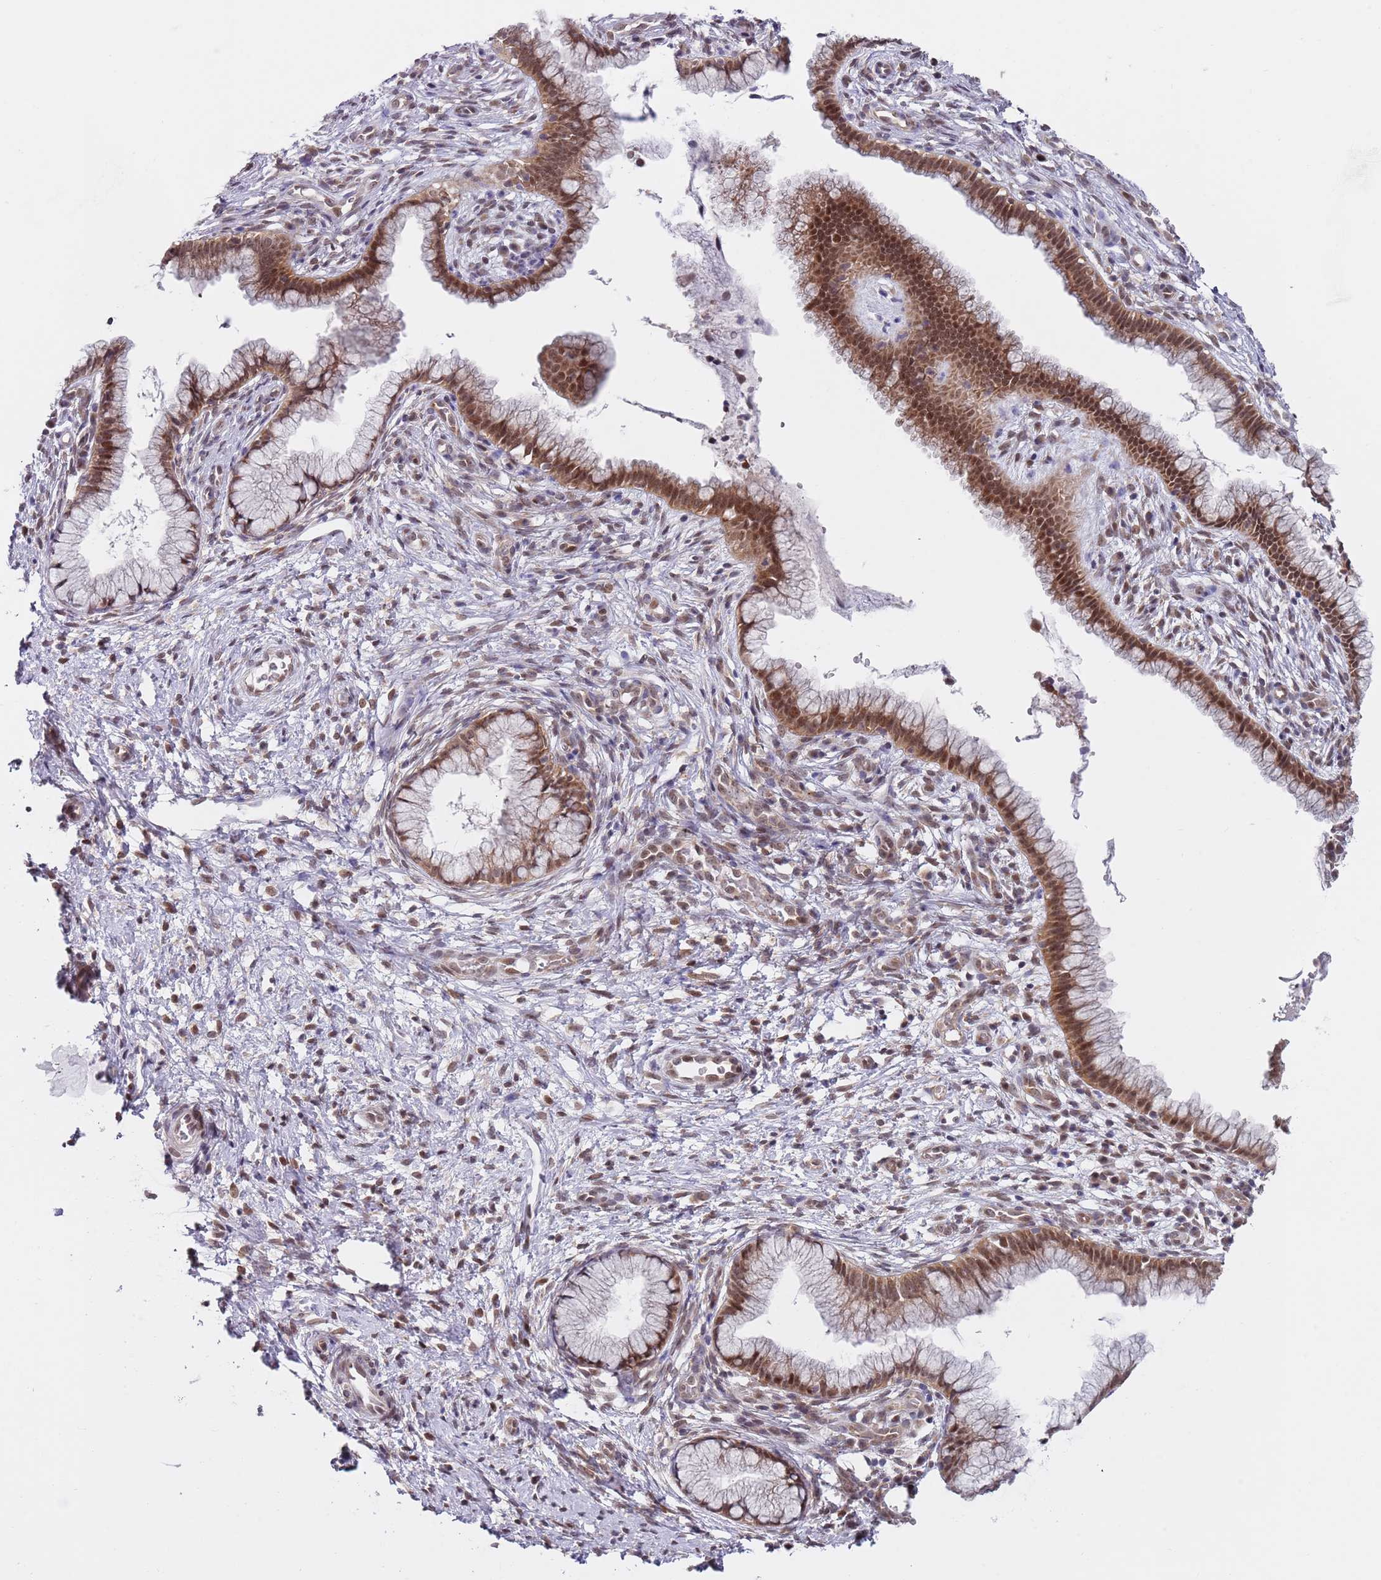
{"staining": {"intensity": "moderate", "quantity": ">75%", "location": "cytoplasmic/membranous,nuclear"}, "tissue": "cervix", "cell_type": "Glandular cells", "image_type": "normal", "snomed": [{"axis": "morphology", "description": "Normal tissue, NOS"}, {"axis": "topography", "description": "Cervix"}], "caption": "Moderate cytoplasmic/membranous,nuclear expression is appreciated in about >75% of glandular cells in normal cervix.", "gene": "SLC25A32", "patient": {"sex": "female", "age": 36}}